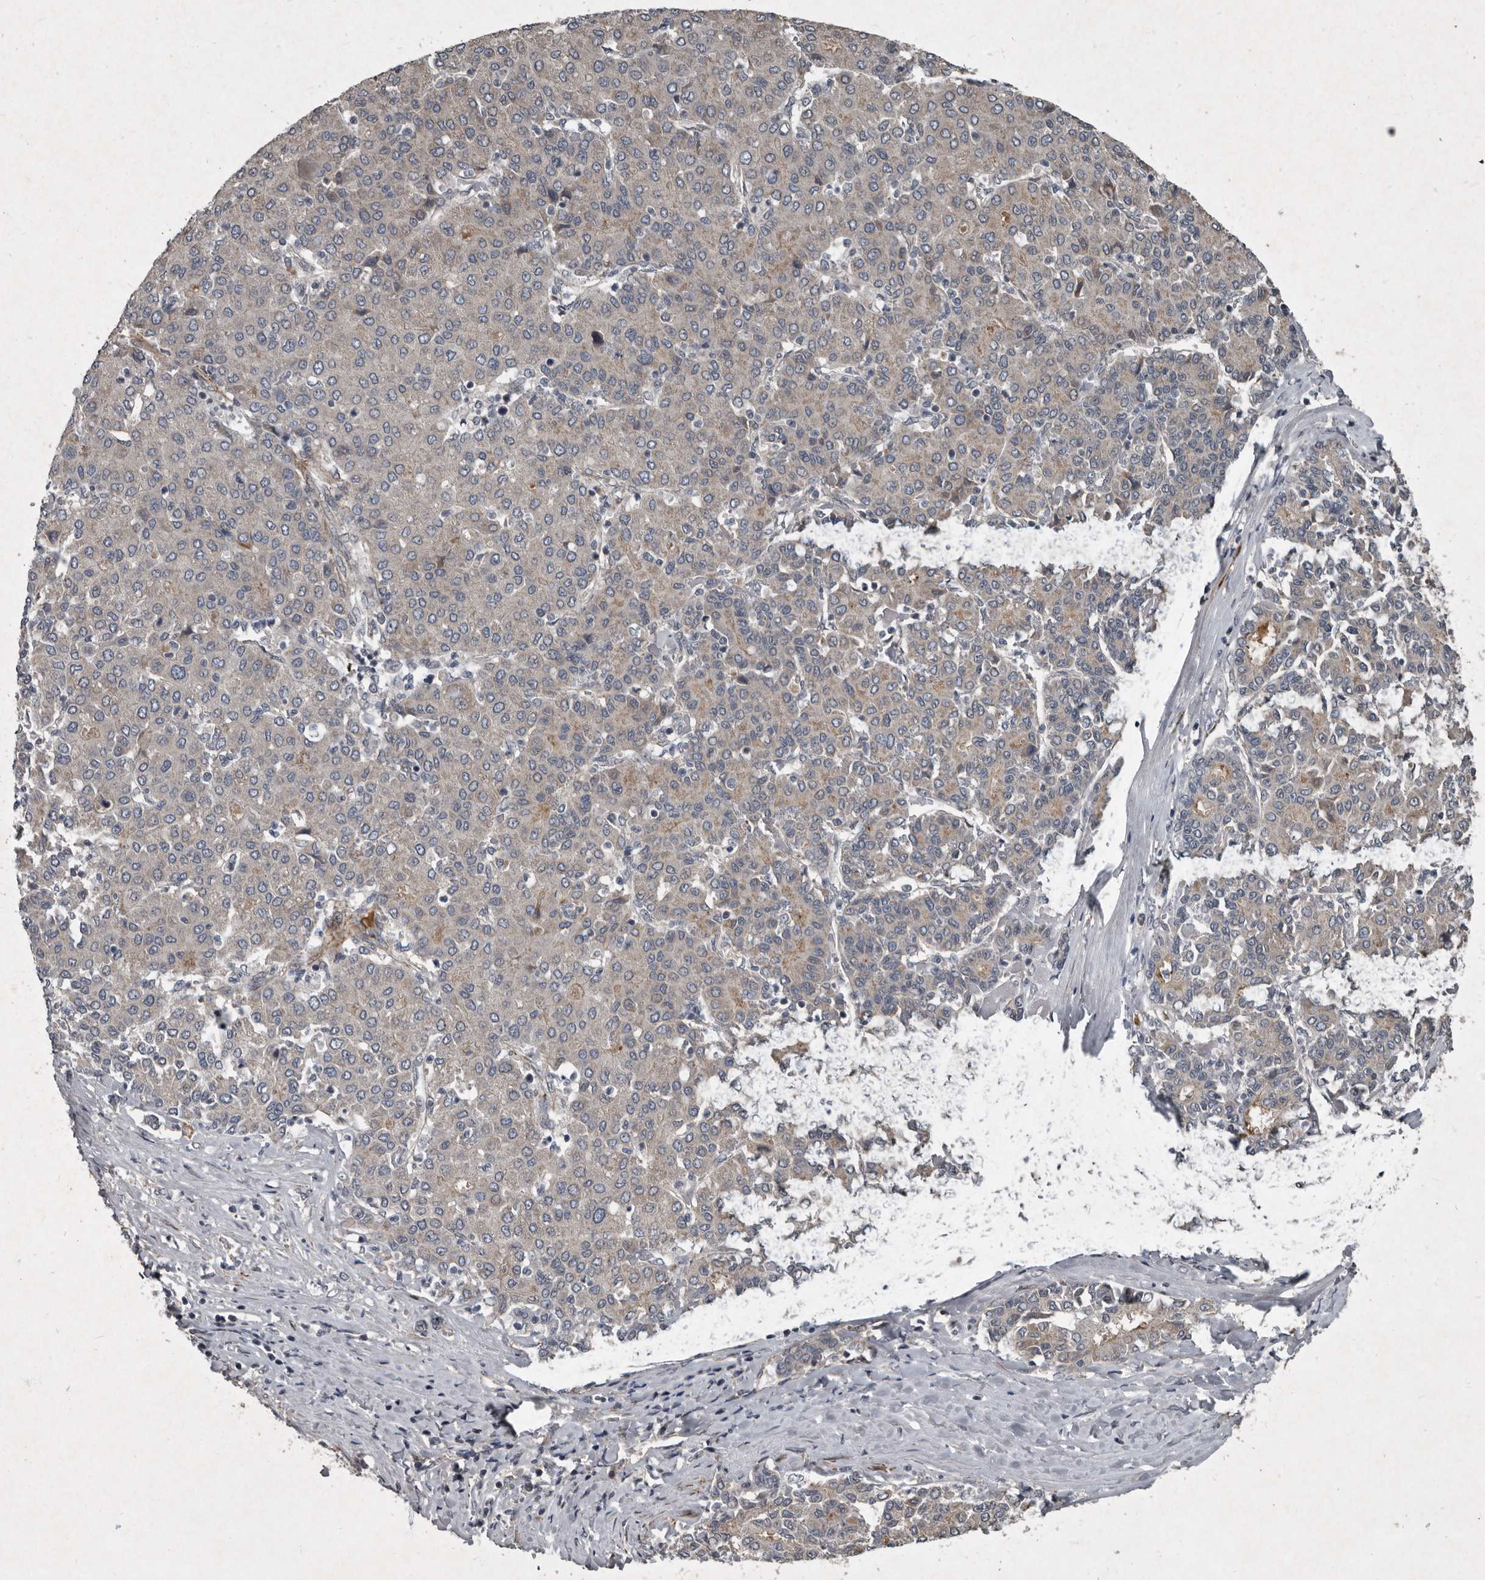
{"staining": {"intensity": "weak", "quantity": "<25%", "location": "cytoplasmic/membranous"}, "tissue": "liver cancer", "cell_type": "Tumor cells", "image_type": "cancer", "snomed": [{"axis": "morphology", "description": "Carcinoma, Hepatocellular, NOS"}, {"axis": "topography", "description": "Liver"}], "caption": "This is a photomicrograph of immunohistochemistry (IHC) staining of liver cancer (hepatocellular carcinoma), which shows no staining in tumor cells.", "gene": "MRPS15", "patient": {"sex": "male", "age": 65}}